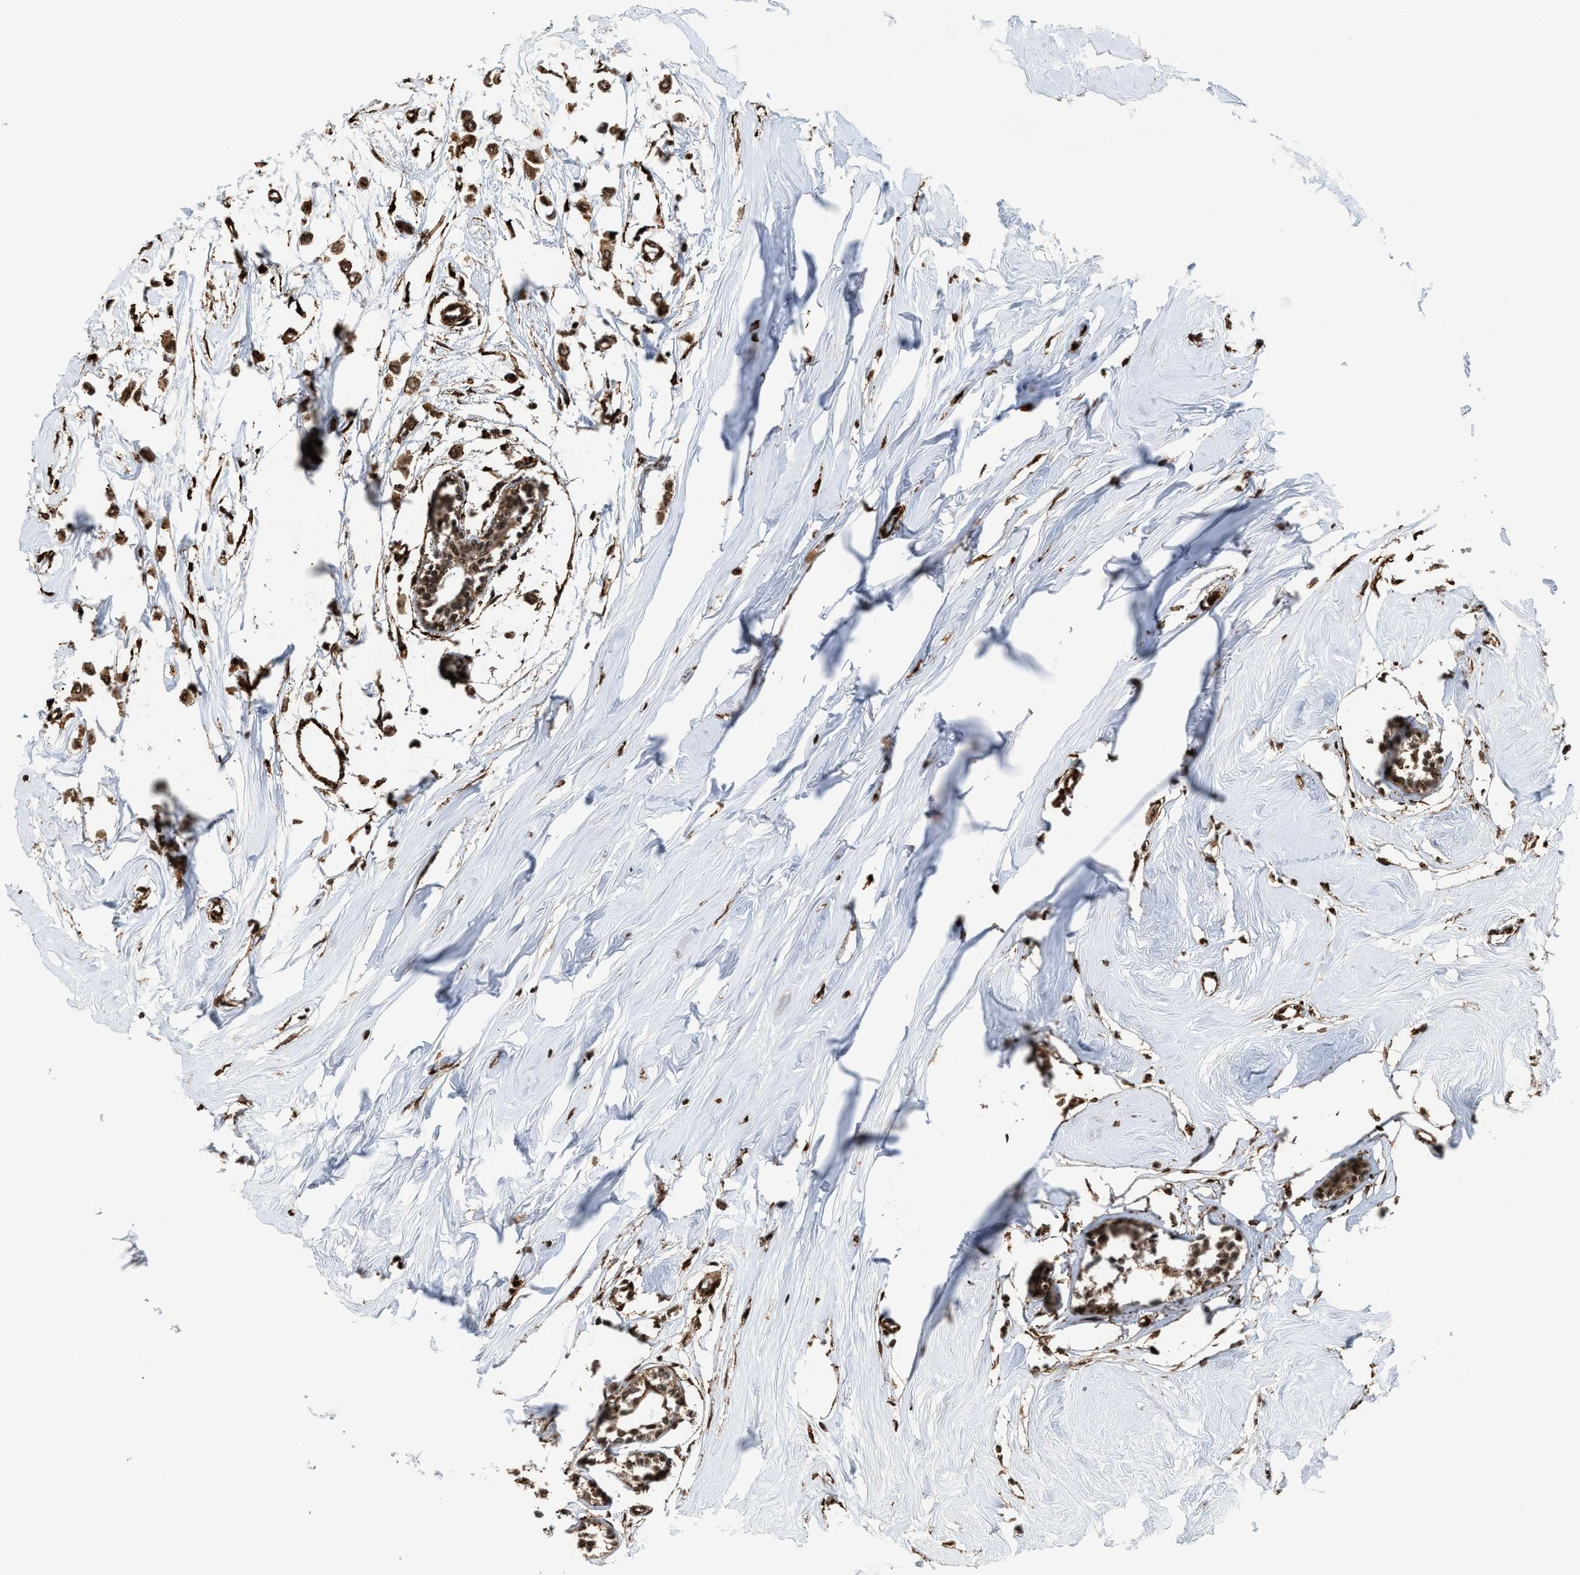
{"staining": {"intensity": "strong", "quantity": ">75%", "location": "cytoplasmic/membranous,nuclear"}, "tissue": "breast cancer", "cell_type": "Tumor cells", "image_type": "cancer", "snomed": [{"axis": "morphology", "description": "Lobular carcinoma"}, {"axis": "topography", "description": "Breast"}], "caption": "High-magnification brightfield microscopy of lobular carcinoma (breast) stained with DAB (3,3'-diaminobenzidine) (brown) and counterstained with hematoxylin (blue). tumor cells exhibit strong cytoplasmic/membranous and nuclear staining is present in approximately>75% of cells.", "gene": "SEPTIN2", "patient": {"sex": "female", "age": 51}}